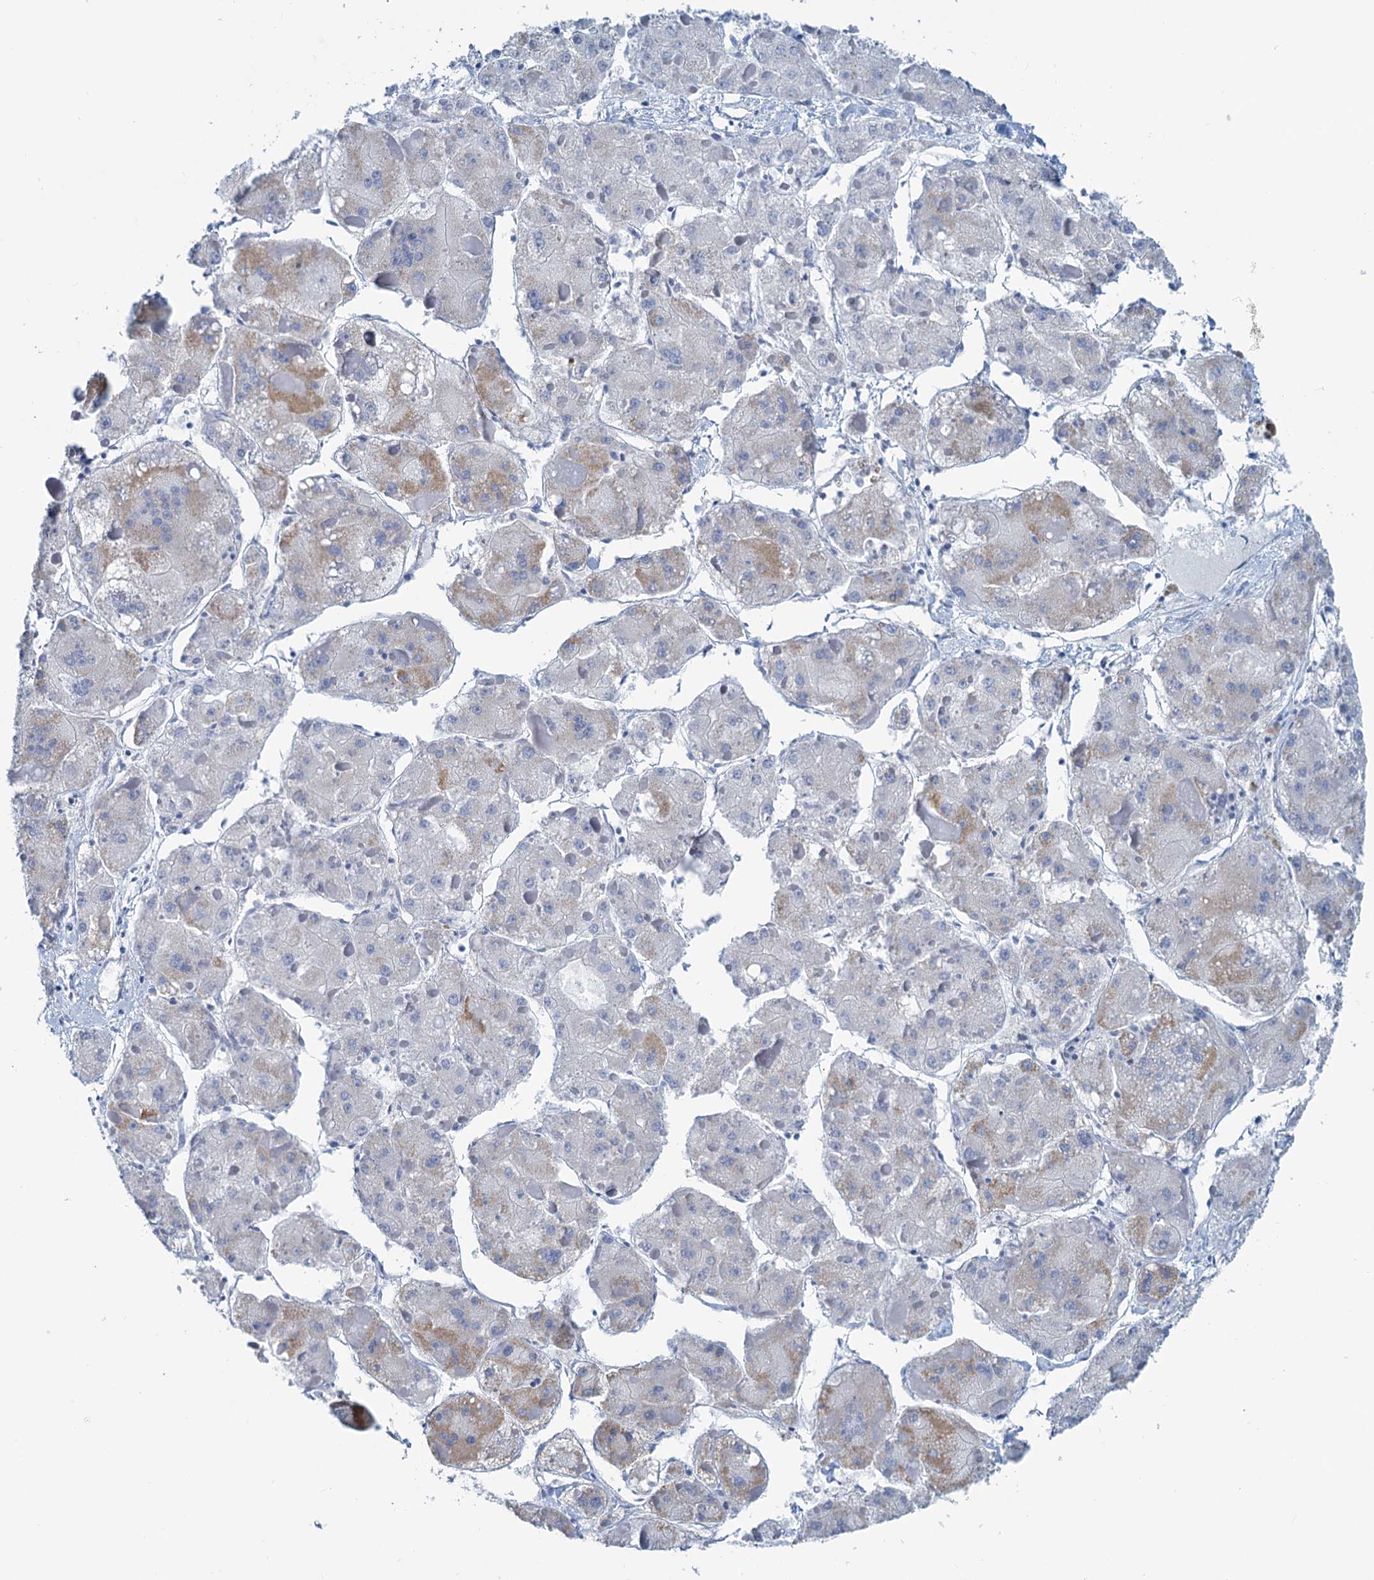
{"staining": {"intensity": "weak", "quantity": "<25%", "location": "cytoplasmic/membranous"}, "tissue": "liver cancer", "cell_type": "Tumor cells", "image_type": "cancer", "snomed": [{"axis": "morphology", "description": "Carcinoma, Hepatocellular, NOS"}, {"axis": "topography", "description": "Liver"}], "caption": "Tumor cells are negative for brown protein staining in liver cancer (hepatocellular carcinoma).", "gene": "SLC1A3", "patient": {"sex": "female", "age": 73}}